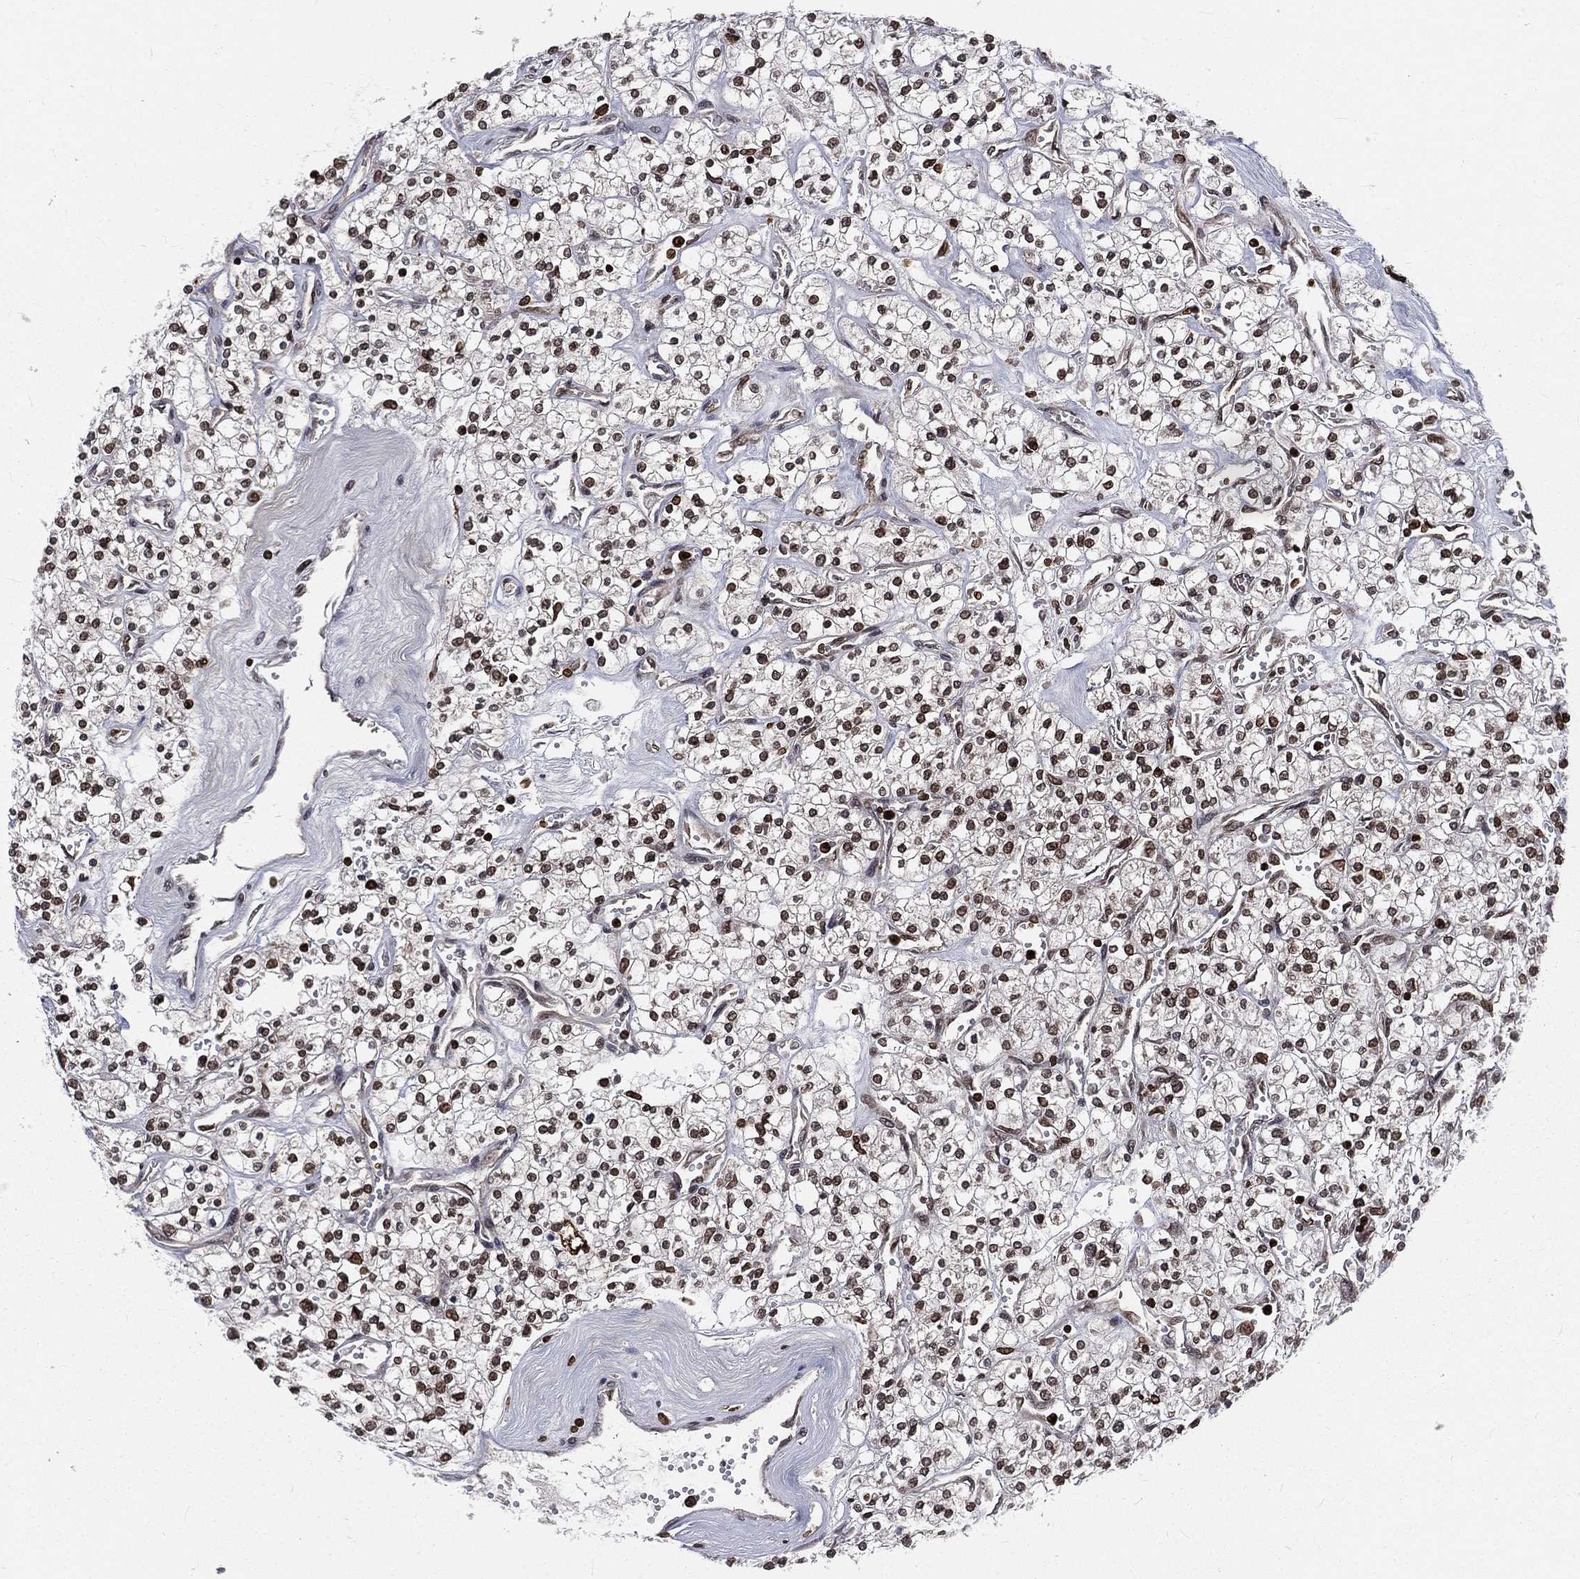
{"staining": {"intensity": "moderate", "quantity": "<25%", "location": "cytoplasmic/membranous,nuclear"}, "tissue": "renal cancer", "cell_type": "Tumor cells", "image_type": "cancer", "snomed": [{"axis": "morphology", "description": "Adenocarcinoma, NOS"}, {"axis": "topography", "description": "Kidney"}], "caption": "The histopathology image displays staining of renal cancer, revealing moderate cytoplasmic/membranous and nuclear protein positivity (brown color) within tumor cells.", "gene": "LBR", "patient": {"sex": "male", "age": 80}}